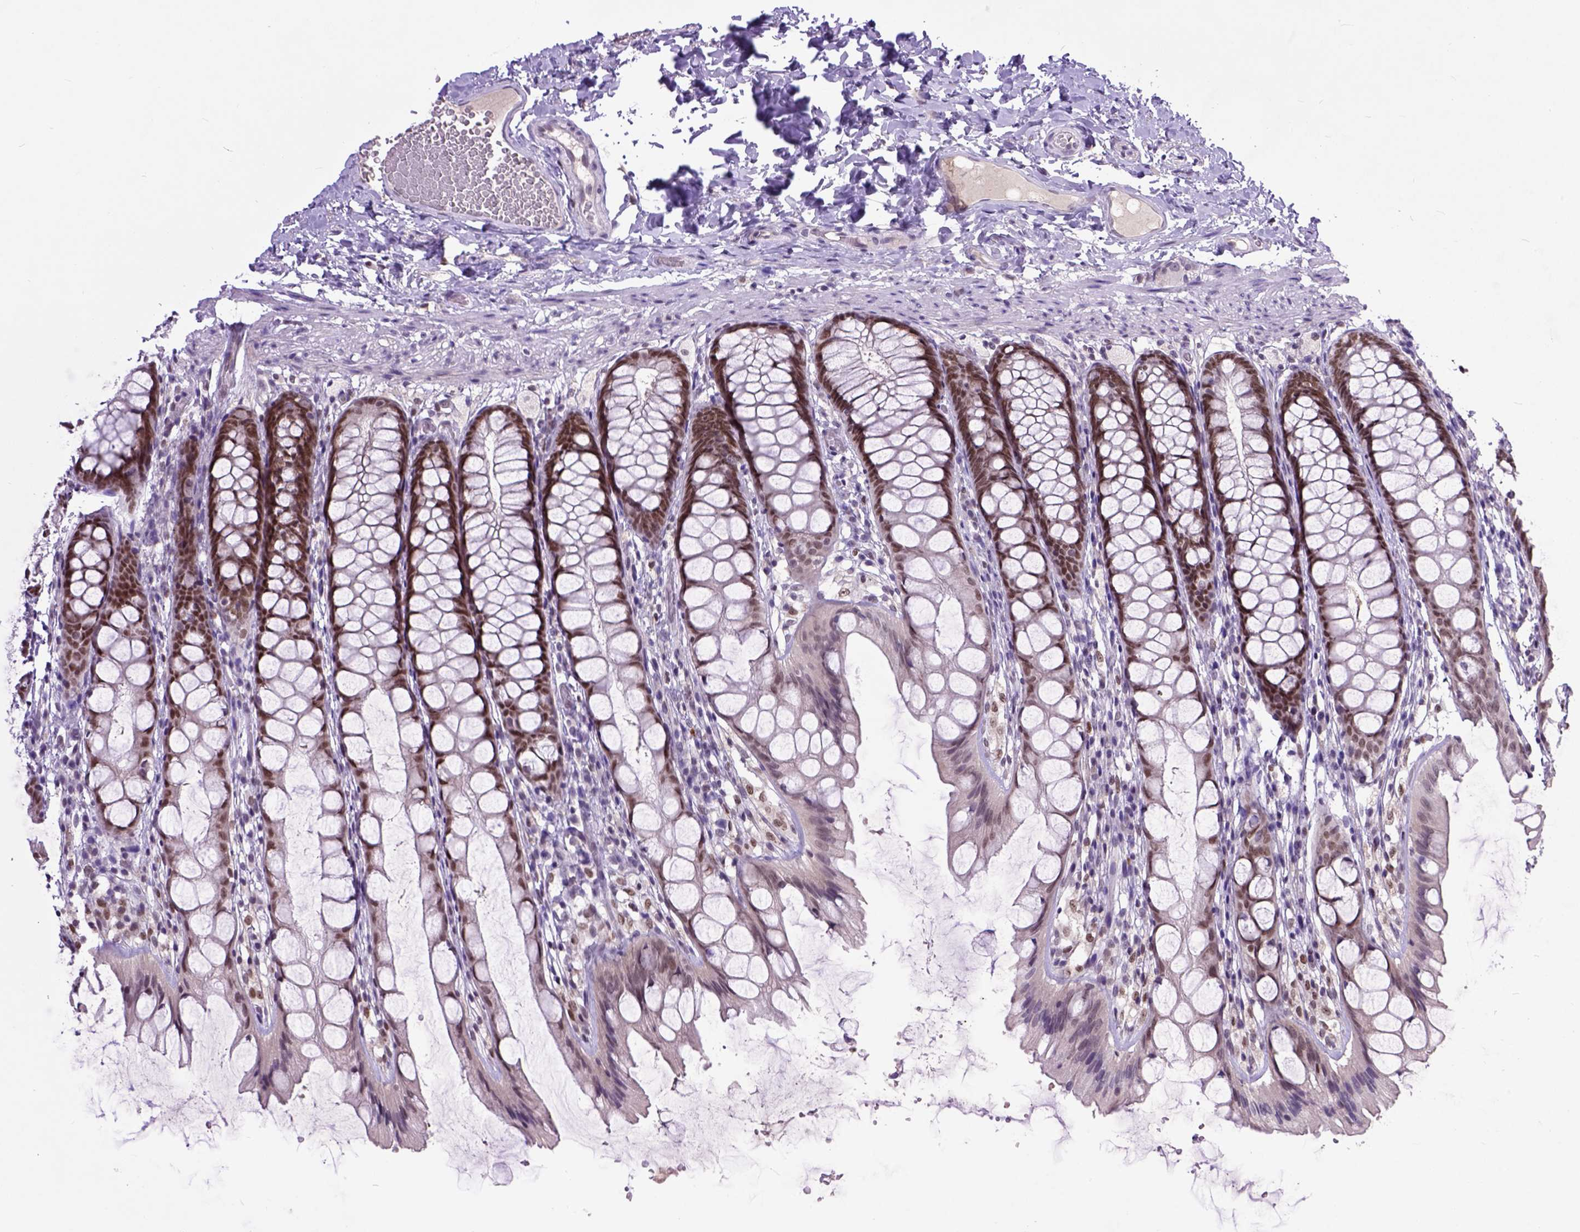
{"staining": {"intensity": "negative", "quantity": "none", "location": "none"}, "tissue": "colon", "cell_type": "Endothelial cells", "image_type": "normal", "snomed": [{"axis": "morphology", "description": "Normal tissue, NOS"}, {"axis": "topography", "description": "Colon"}], "caption": "IHC histopathology image of unremarkable colon stained for a protein (brown), which exhibits no positivity in endothelial cells.", "gene": "RCC2", "patient": {"sex": "male", "age": 47}}